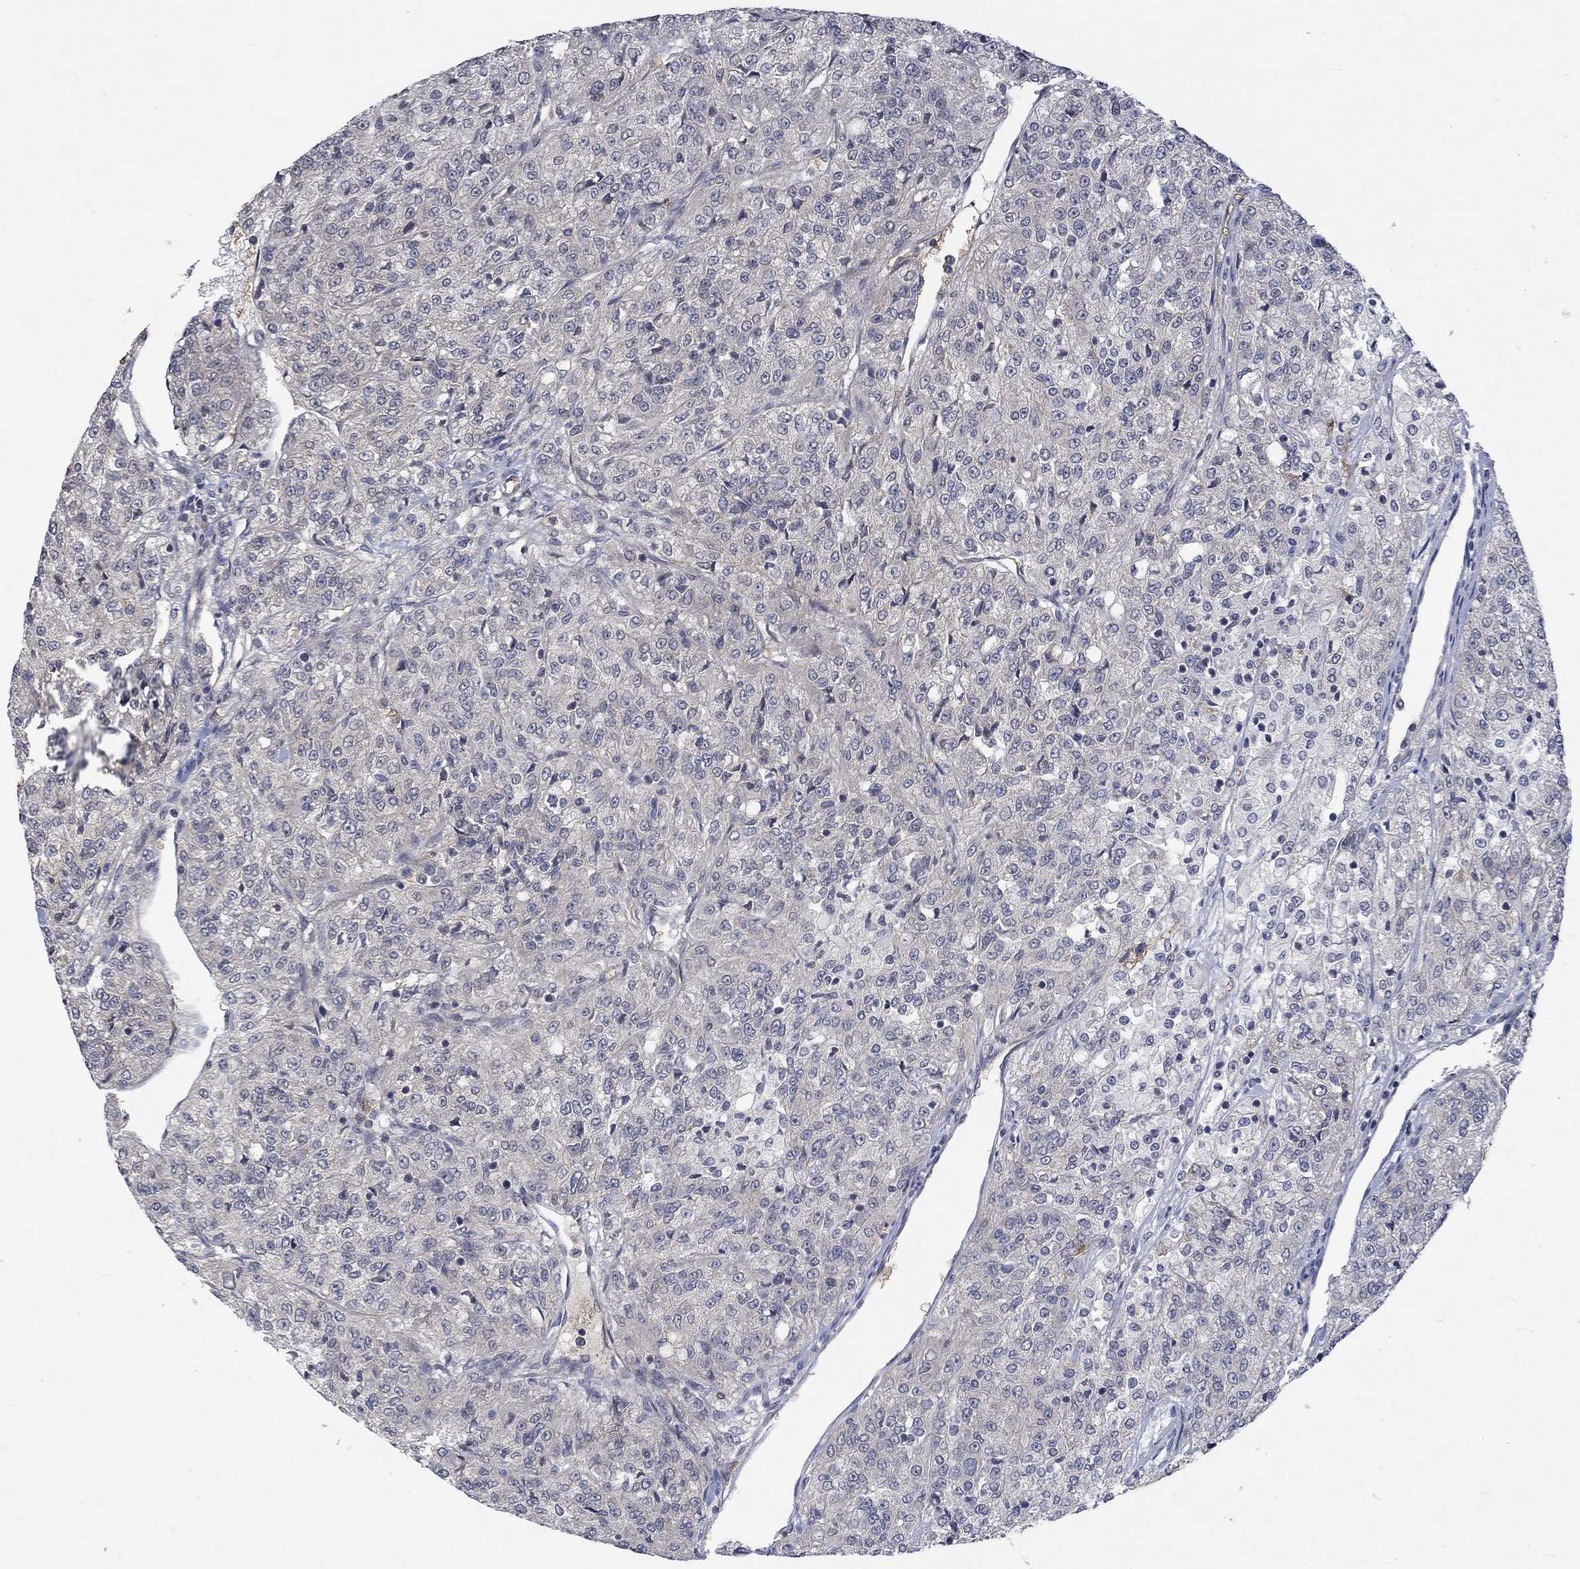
{"staining": {"intensity": "negative", "quantity": "none", "location": "none"}, "tissue": "renal cancer", "cell_type": "Tumor cells", "image_type": "cancer", "snomed": [{"axis": "morphology", "description": "Adenocarcinoma, NOS"}, {"axis": "topography", "description": "Kidney"}], "caption": "Immunohistochemistry image of neoplastic tissue: renal cancer stained with DAB demonstrates no significant protein positivity in tumor cells. (Brightfield microscopy of DAB immunohistochemistry (IHC) at high magnification).", "gene": "GRIN2D", "patient": {"sex": "female", "age": 63}}